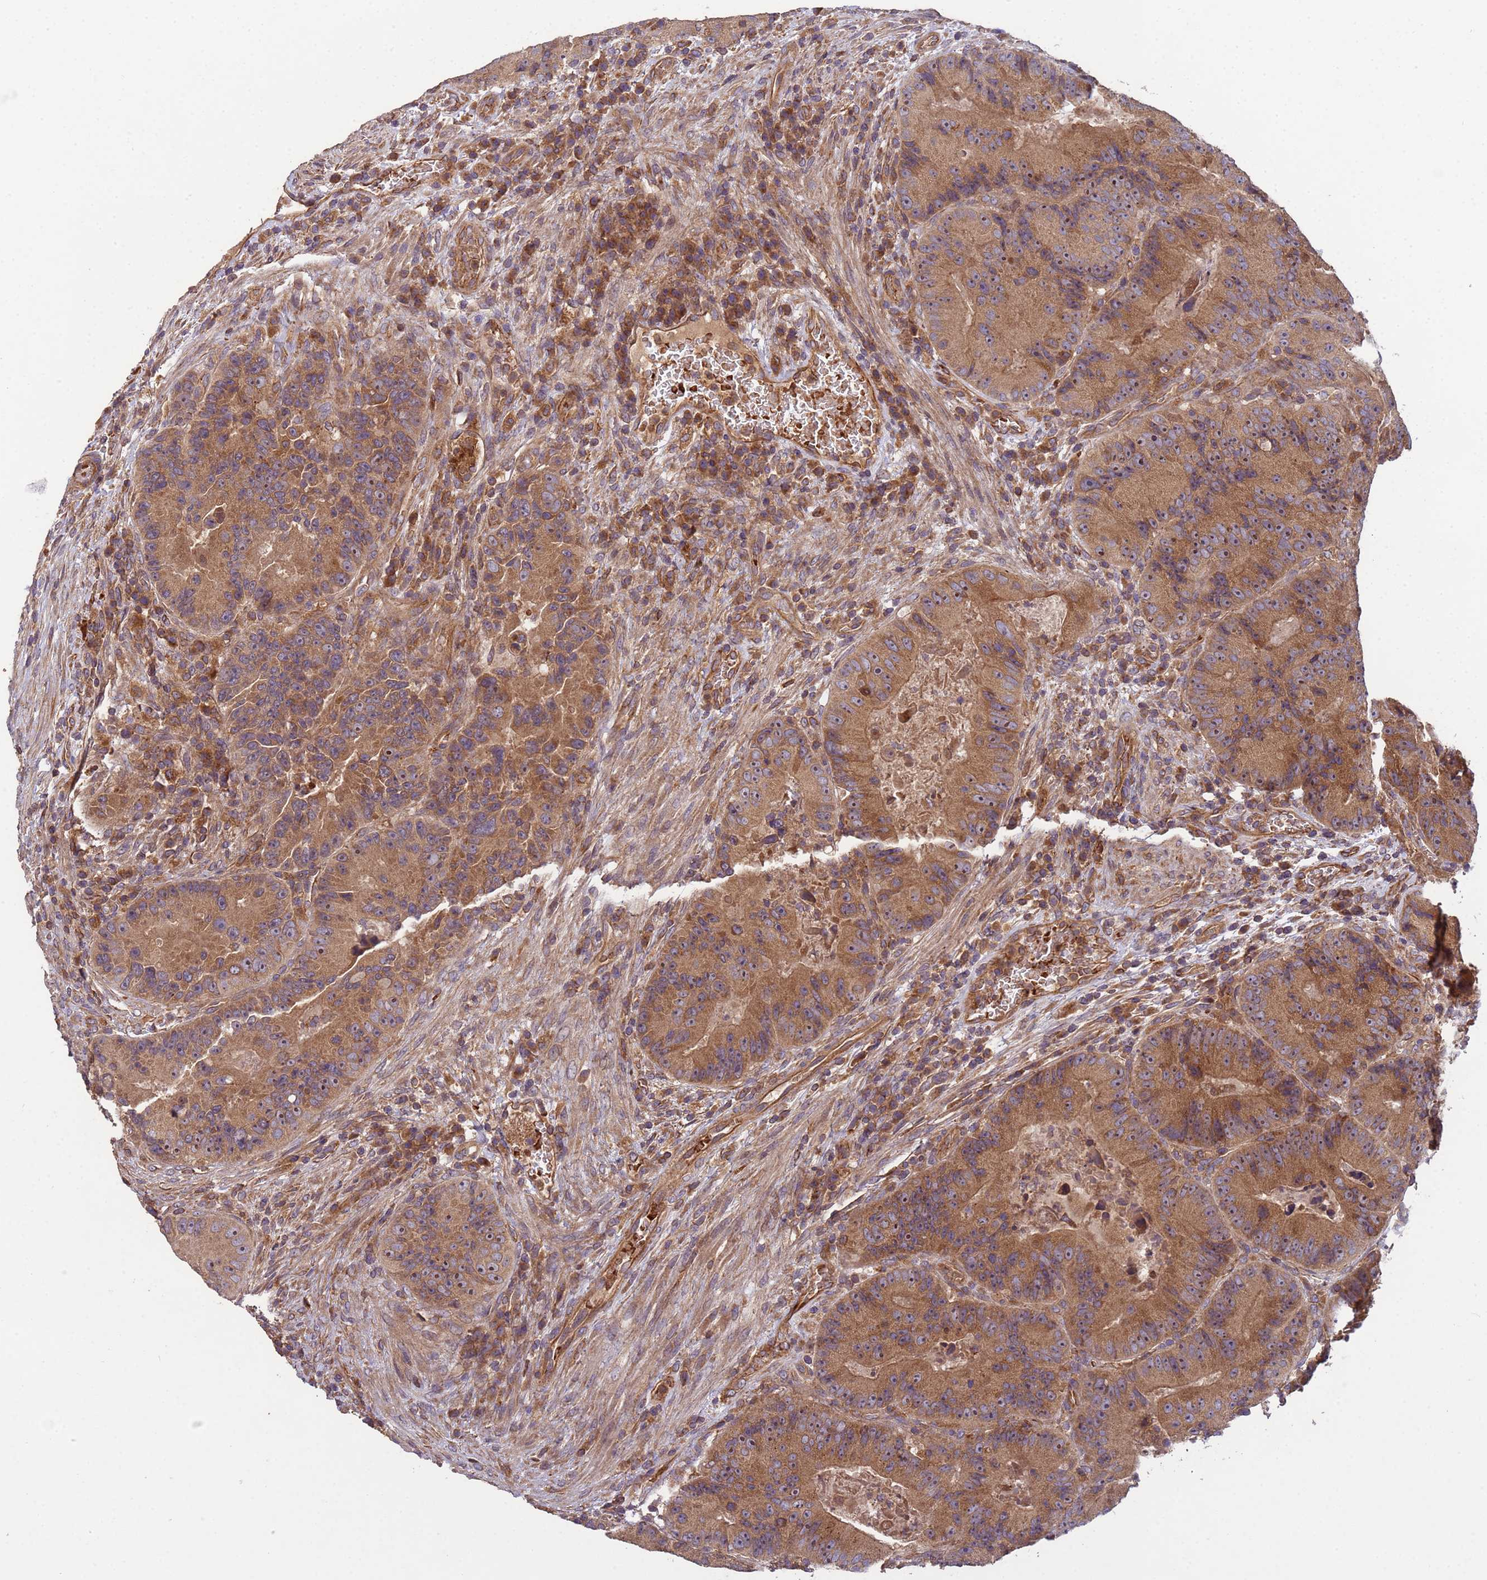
{"staining": {"intensity": "moderate", "quantity": ">75%", "location": "cytoplasmic/membranous,nuclear"}, "tissue": "colorectal cancer", "cell_type": "Tumor cells", "image_type": "cancer", "snomed": [{"axis": "morphology", "description": "Adenocarcinoma, NOS"}, {"axis": "topography", "description": "Colon"}], "caption": "Colorectal adenocarcinoma stained with a brown dye reveals moderate cytoplasmic/membranous and nuclear positive positivity in about >75% of tumor cells.", "gene": "RAB10", "patient": {"sex": "female", "age": 86}}